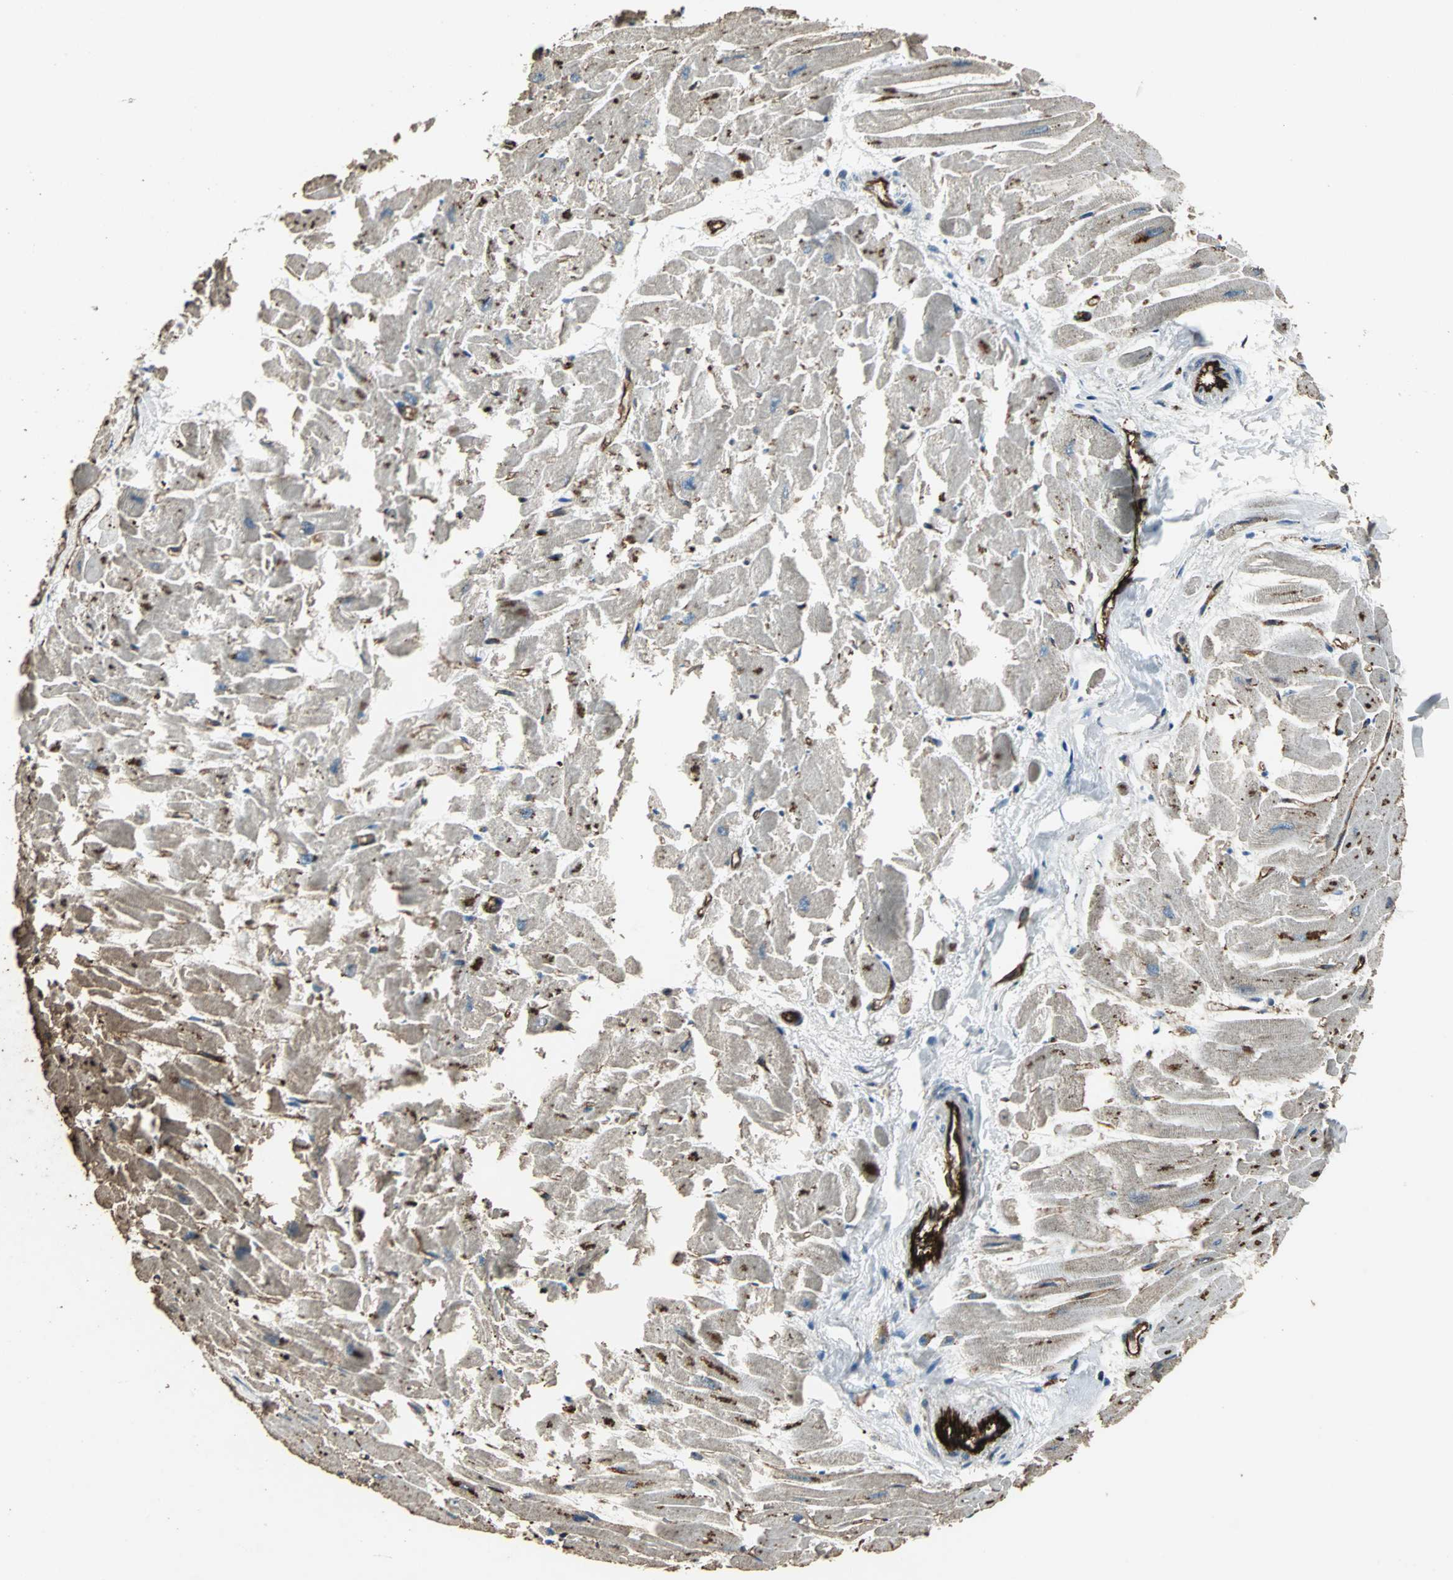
{"staining": {"intensity": "strong", "quantity": ">75%", "location": "cytoplasmic/membranous"}, "tissue": "heart muscle", "cell_type": "Cardiomyocytes", "image_type": "normal", "snomed": [{"axis": "morphology", "description": "Normal tissue, NOS"}, {"axis": "topography", "description": "Heart"}], "caption": "Heart muscle stained with IHC displays strong cytoplasmic/membranous positivity in approximately >75% of cardiomyocytes.", "gene": "F11R", "patient": {"sex": "female", "age": 19}}